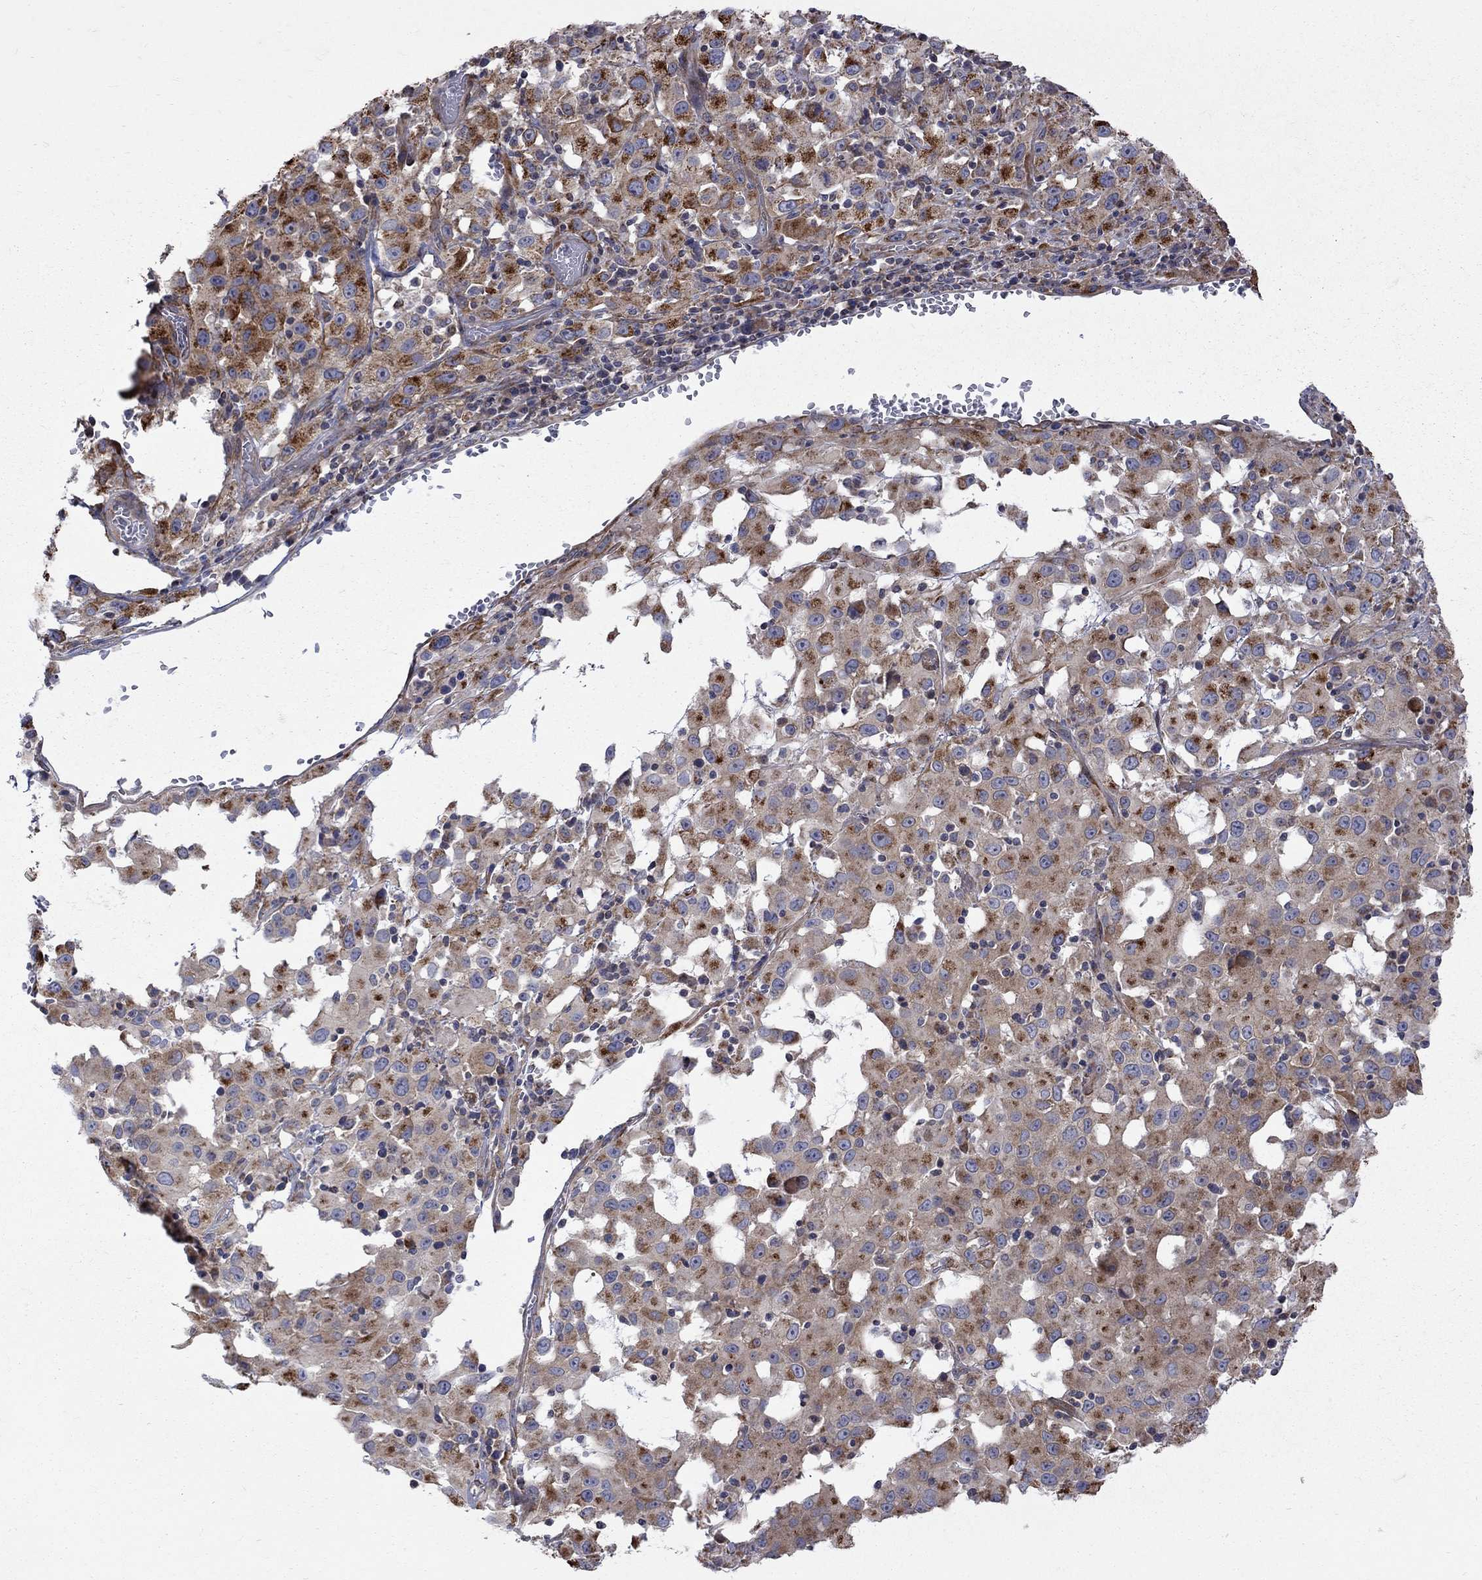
{"staining": {"intensity": "moderate", "quantity": ">75%", "location": "cytoplasmic/membranous"}, "tissue": "melanoma", "cell_type": "Tumor cells", "image_type": "cancer", "snomed": [{"axis": "morphology", "description": "Malignant melanoma, Metastatic site"}, {"axis": "topography", "description": "Lymph node"}], "caption": "A medium amount of moderate cytoplasmic/membranous positivity is identified in approximately >75% of tumor cells in melanoma tissue.", "gene": "SH2B1", "patient": {"sex": "male", "age": 50}}